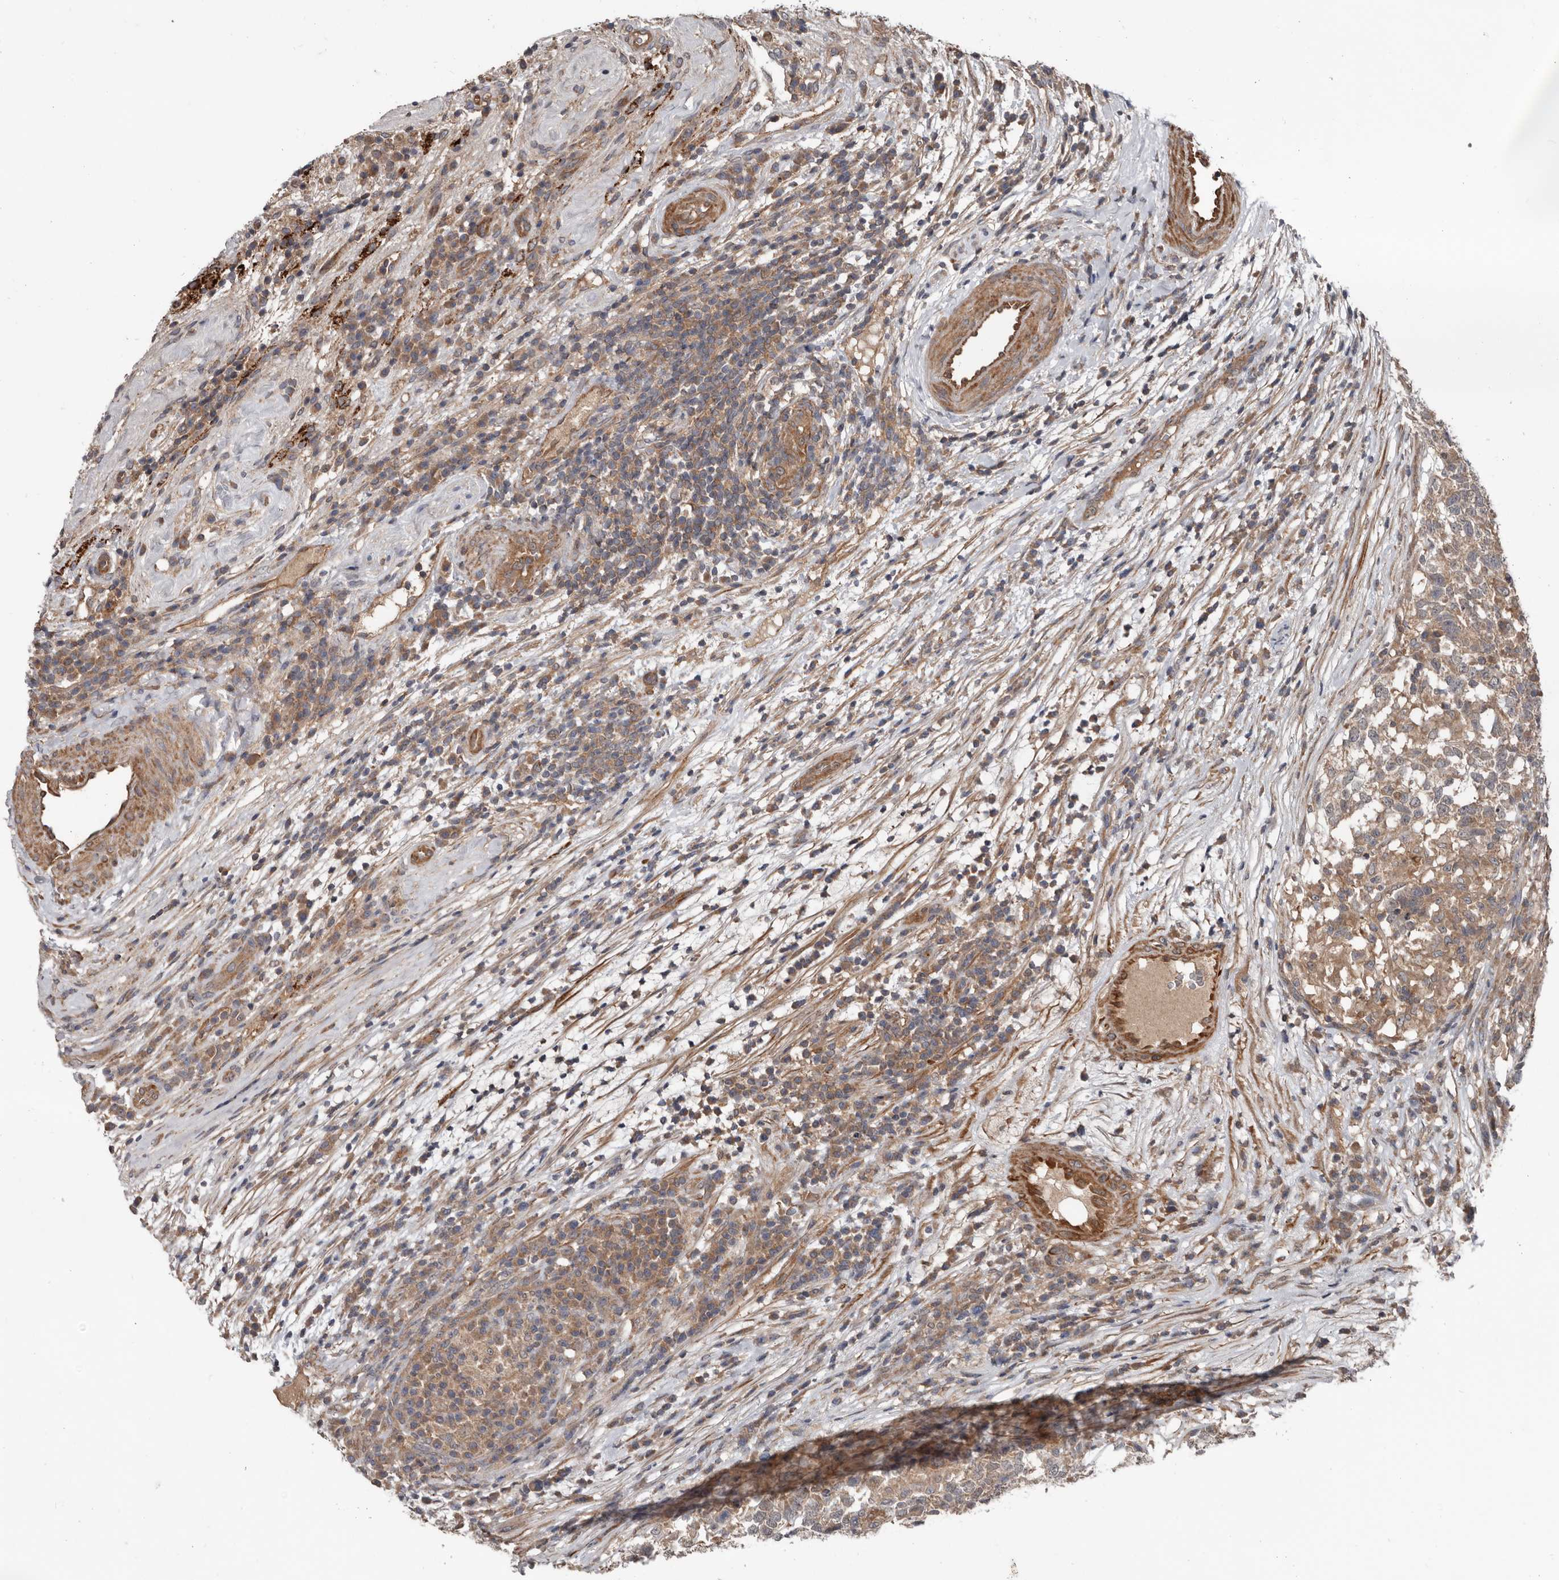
{"staining": {"intensity": "moderate", "quantity": ">75%", "location": "cytoplasmic/membranous"}, "tissue": "testis cancer", "cell_type": "Tumor cells", "image_type": "cancer", "snomed": [{"axis": "morphology", "description": "Carcinoma, Embryonal, NOS"}, {"axis": "topography", "description": "Testis"}], "caption": "Immunohistochemistry (DAB (3,3'-diaminobenzidine)) staining of human testis embryonal carcinoma reveals moderate cytoplasmic/membranous protein expression in approximately >75% of tumor cells.", "gene": "DNAJB4", "patient": {"sex": "male", "age": 26}}